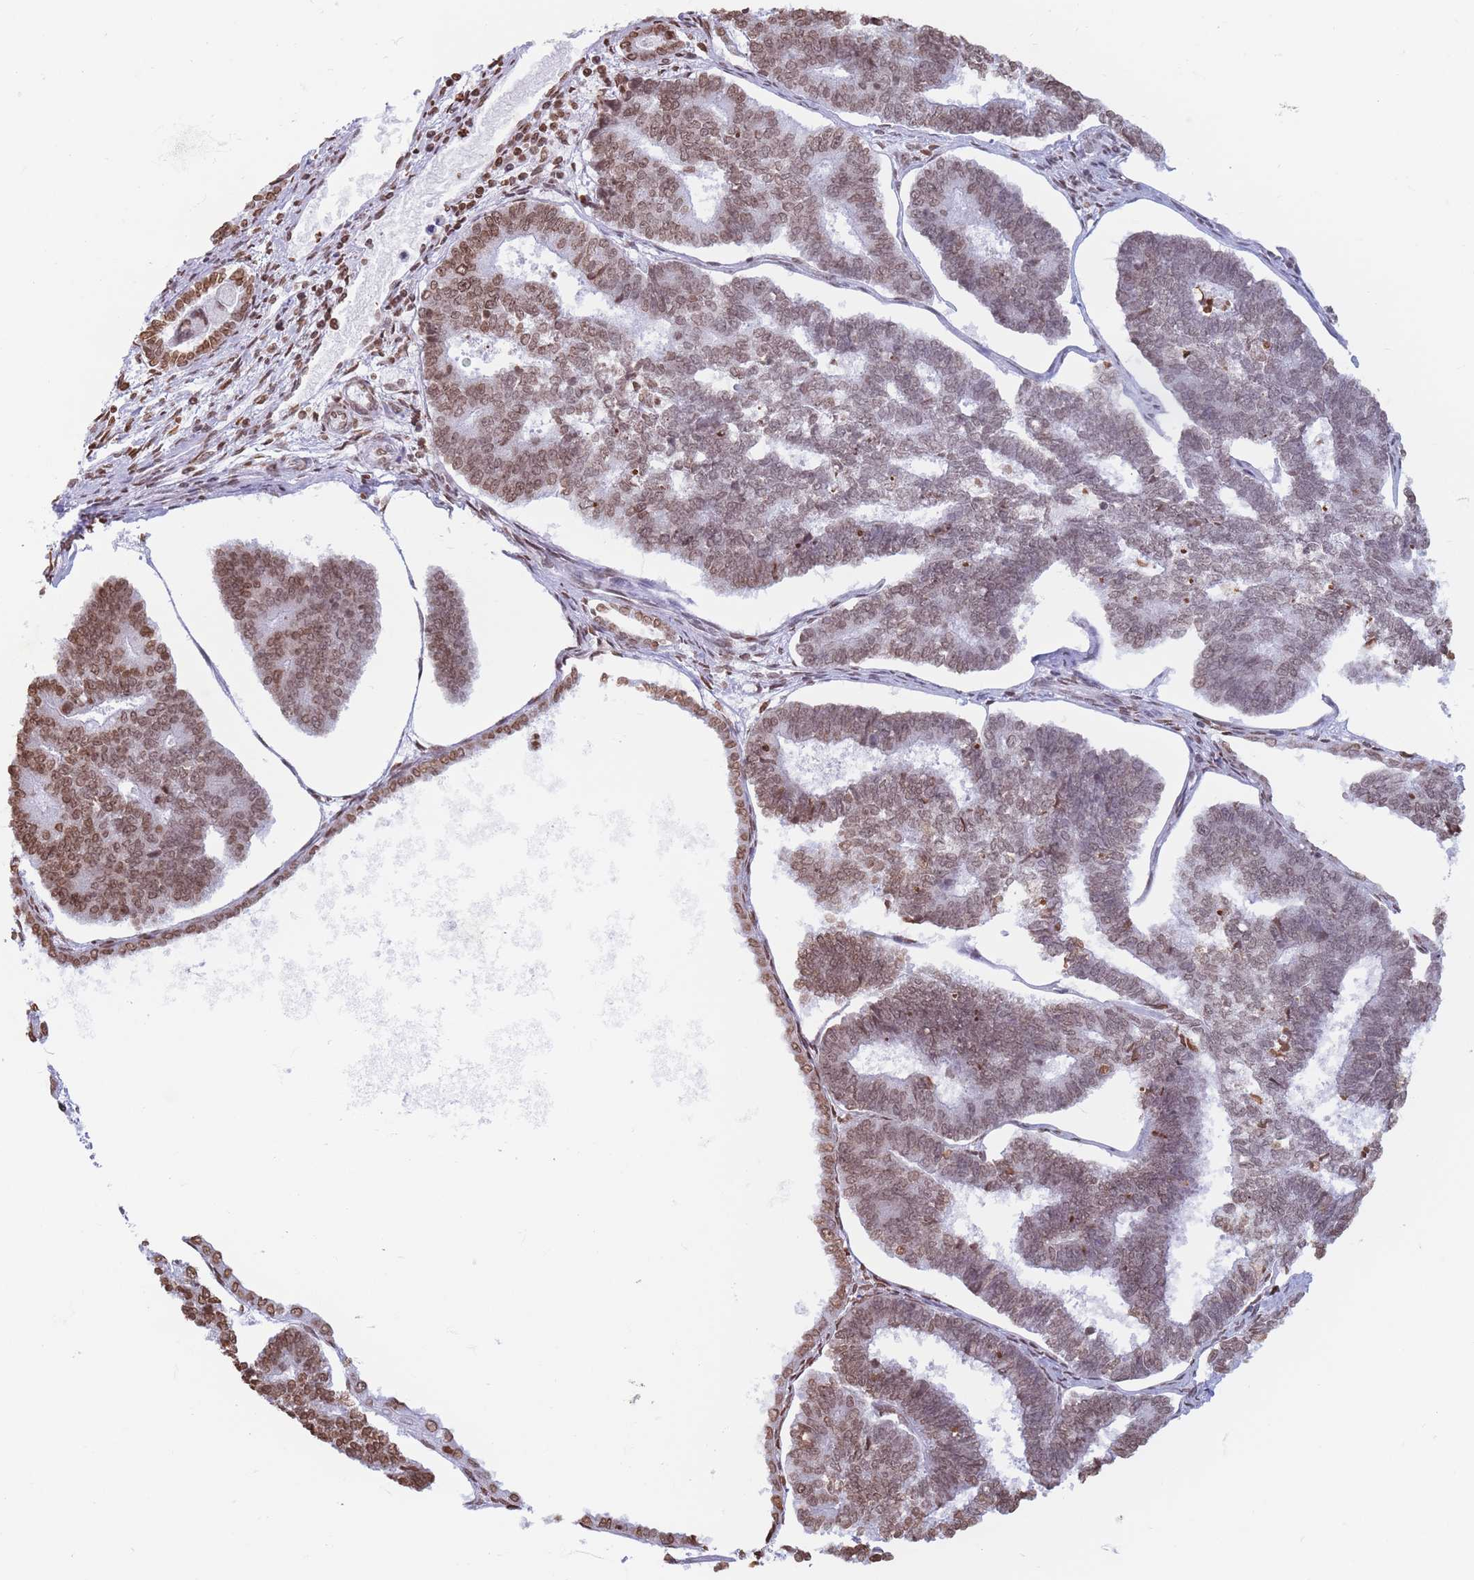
{"staining": {"intensity": "moderate", "quantity": "25%-75%", "location": "nuclear"}, "tissue": "endometrial cancer", "cell_type": "Tumor cells", "image_type": "cancer", "snomed": [{"axis": "morphology", "description": "Adenocarcinoma, NOS"}, {"axis": "topography", "description": "Endometrium"}], "caption": "Immunohistochemical staining of endometrial adenocarcinoma reveals moderate nuclear protein staining in about 25%-75% of tumor cells.", "gene": "RYK", "patient": {"sex": "female", "age": 70}}